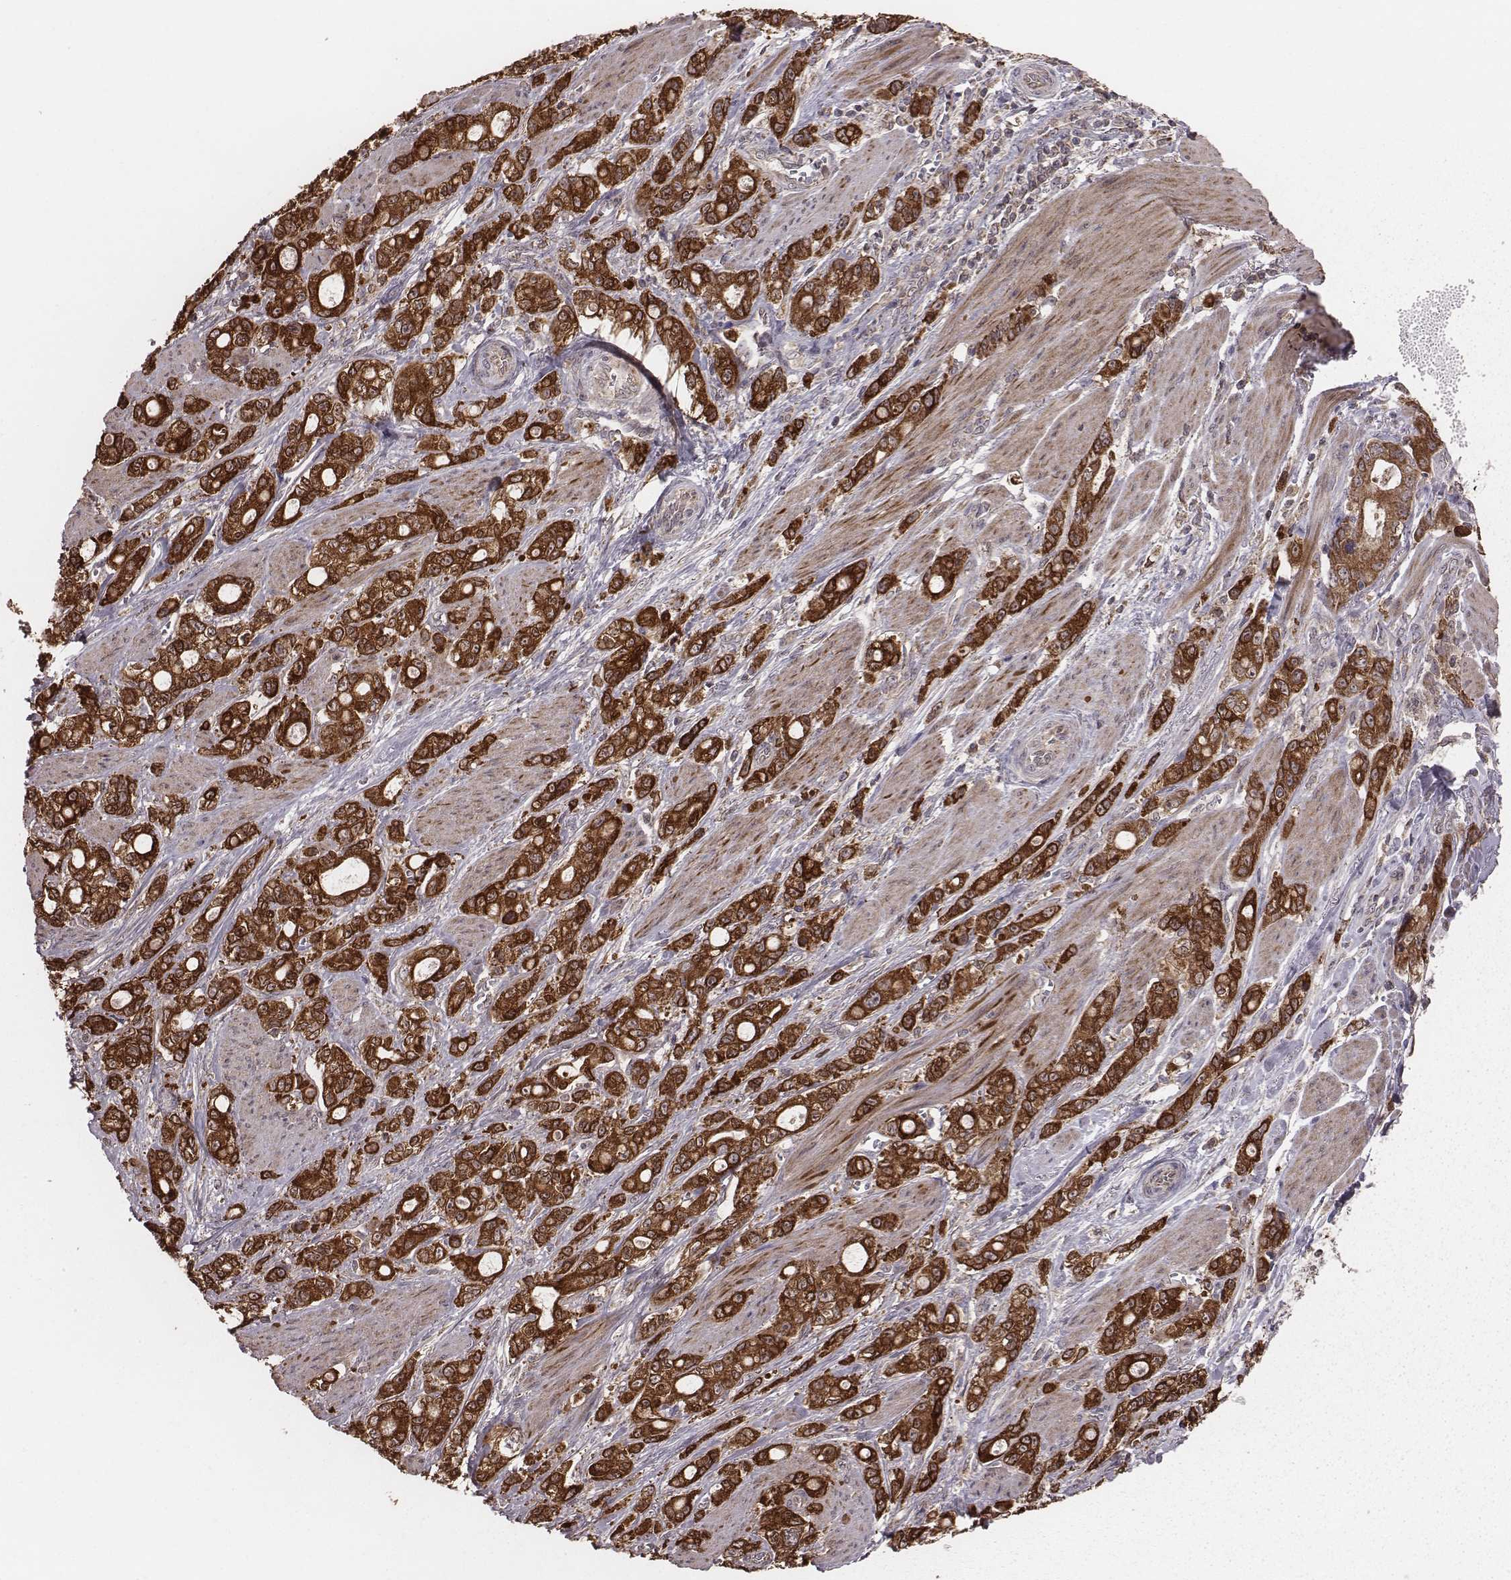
{"staining": {"intensity": "strong", "quantity": ">75%", "location": "cytoplasmic/membranous"}, "tissue": "stomach cancer", "cell_type": "Tumor cells", "image_type": "cancer", "snomed": [{"axis": "morphology", "description": "Adenocarcinoma, NOS"}, {"axis": "topography", "description": "Stomach"}], "caption": "This is an image of IHC staining of adenocarcinoma (stomach), which shows strong expression in the cytoplasmic/membranous of tumor cells.", "gene": "PDCD2L", "patient": {"sex": "male", "age": 63}}